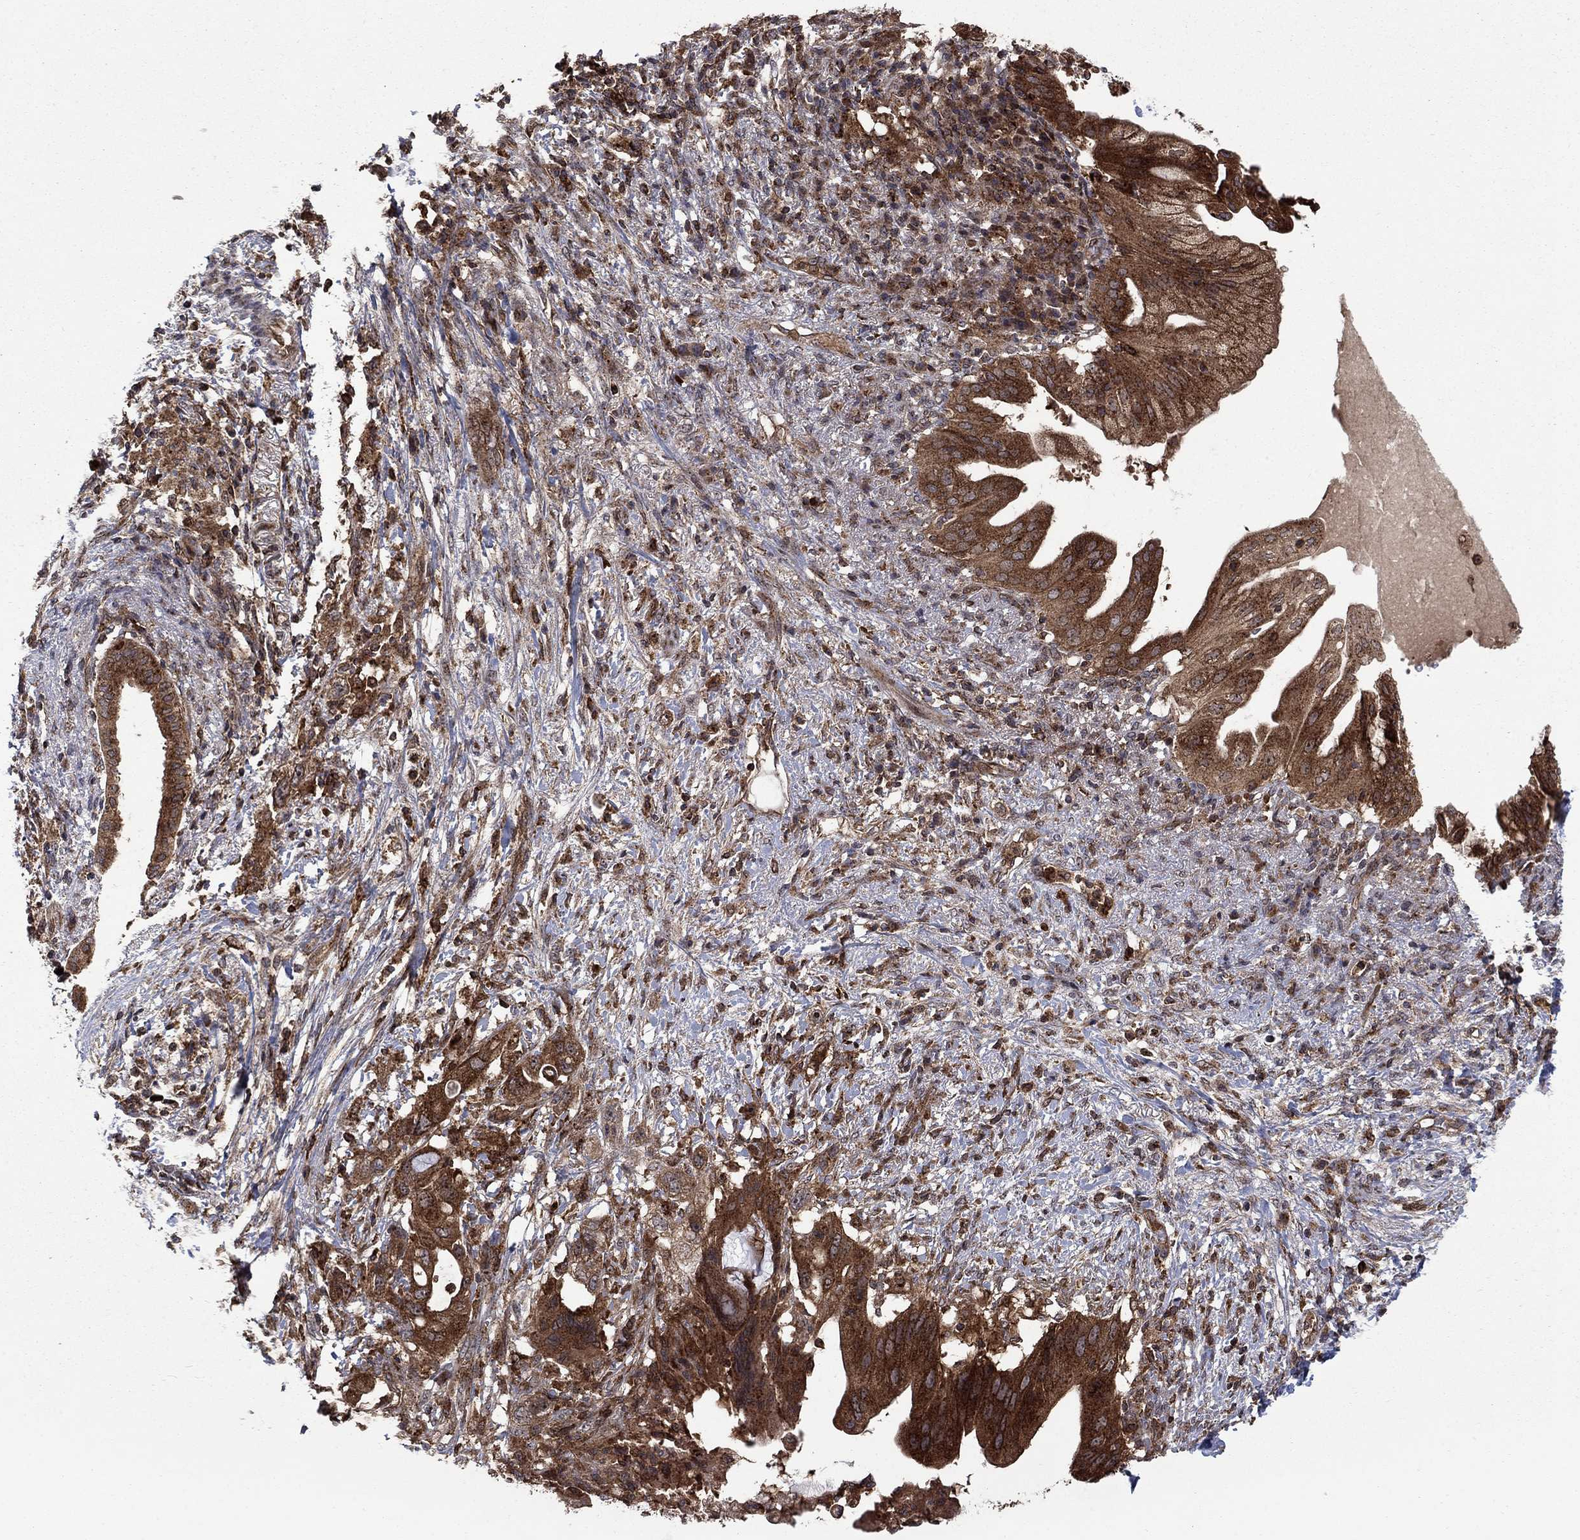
{"staining": {"intensity": "strong", "quantity": "25%-75%", "location": "cytoplasmic/membranous"}, "tissue": "pancreatic cancer", "cell_type": "Tumor cells", "image_type": "cancer", "snomed": [{"axis": "morphology", "description": "Adenocarcinoma, NOS"}, {"axis": "topography", "description": "Pancreas"}], "caption": "Strong cytoplasmic/membranous staining is present in approximately 25%-75% of tumor cells in pancreatic cancer (adenocarcinoma).", "gene": "IFI35", "patient": {"sex": "female", "age": 72}}